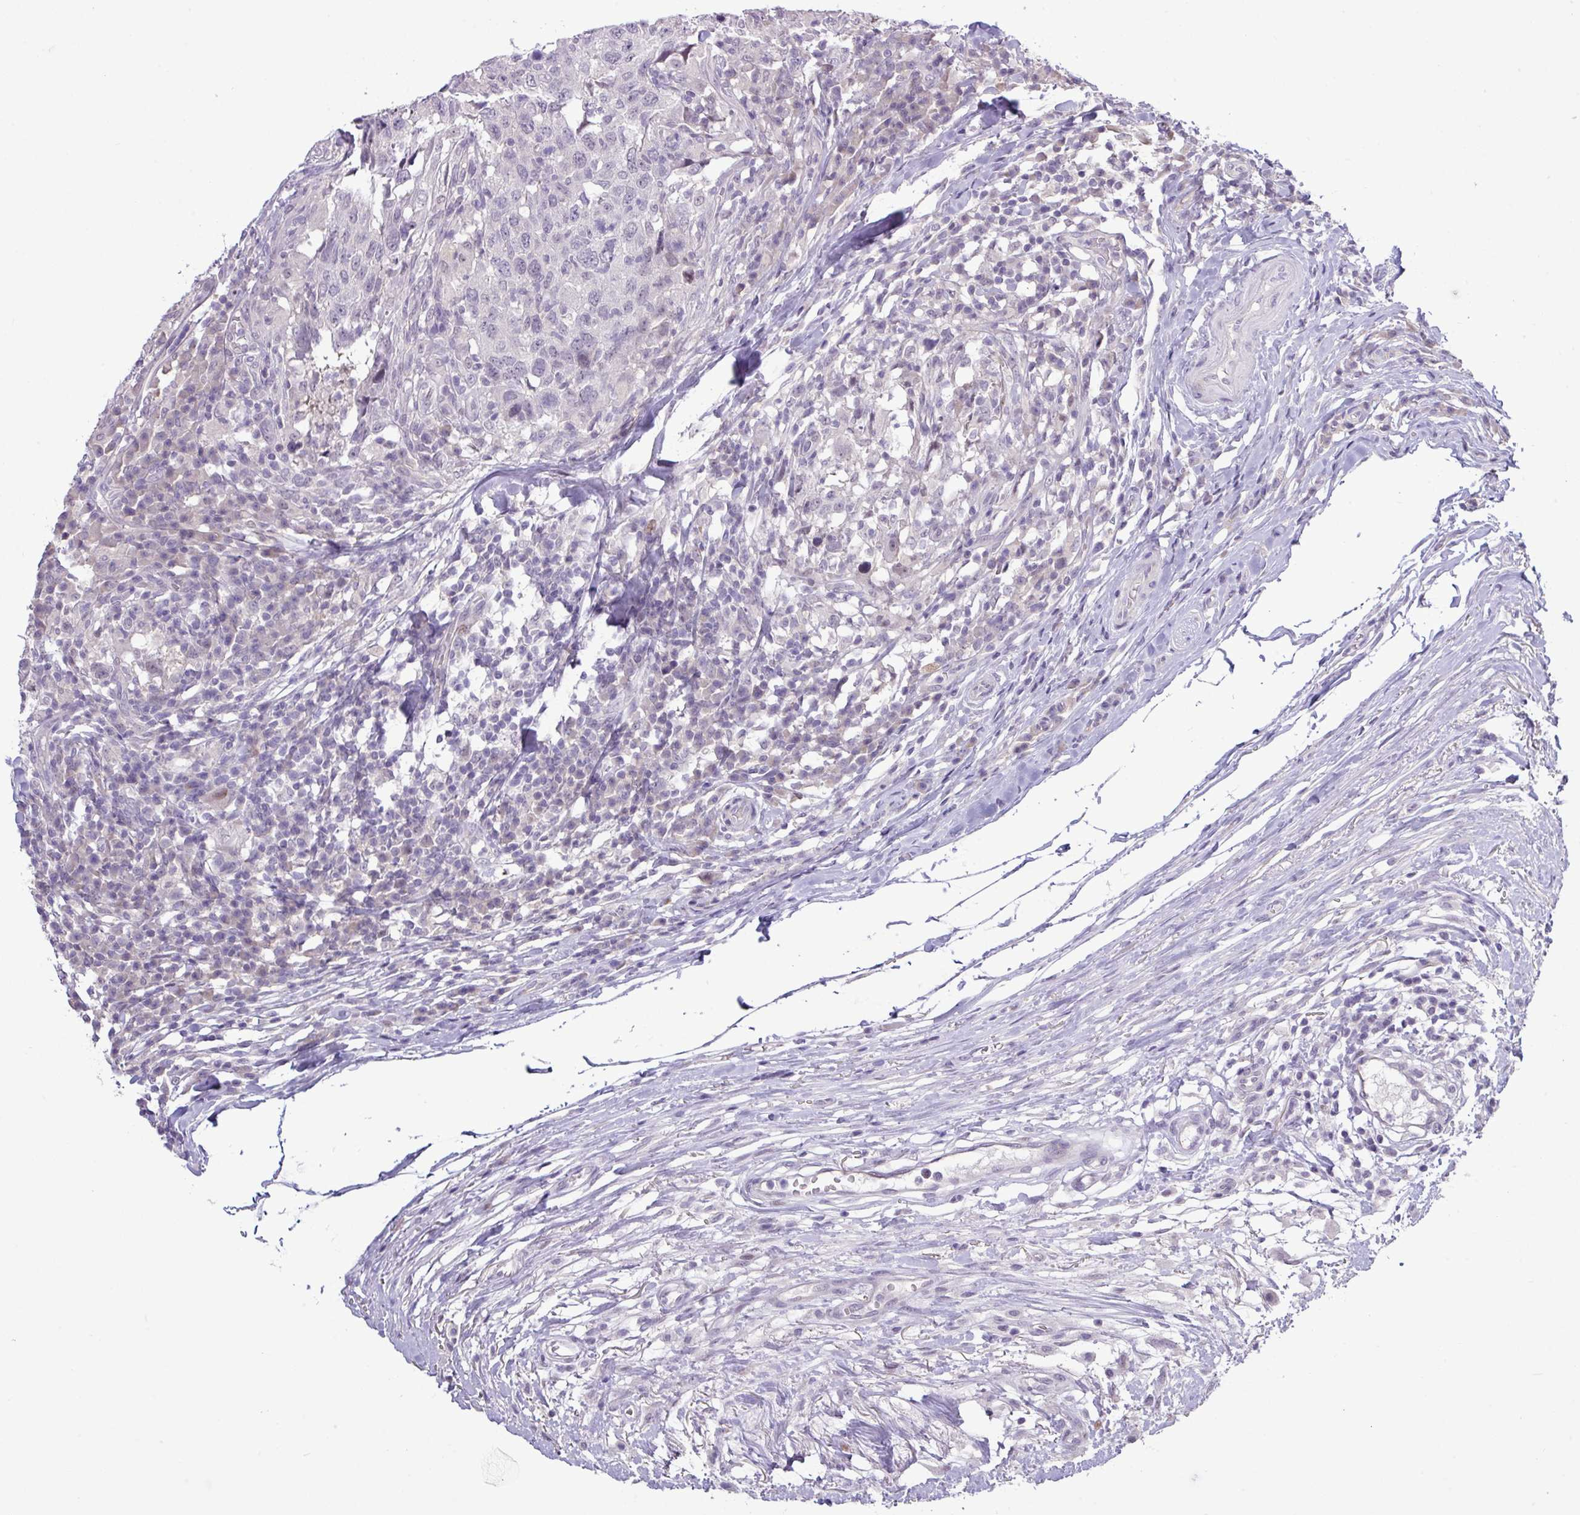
{"staining": {"intensity": "weak", "quantity": "<25%", "location": "nuclear"}, "tissue": "head and neck cancer", "cell_type": "Tumor cells", "image_type": "cancer", "snomed": [{"axis": "morphology", "description": "Squamous cell carcinoma, NOS"}, {"axis": "topography", "description": "Head-Neck"}], "caption": "DAB immunohistochemical staining of human head and neck squamous cell carcinoma displays no significant positivity in tumor cells.", "gene": "RIPPLY1", "patient": {"sex": "male", "age": 66}}